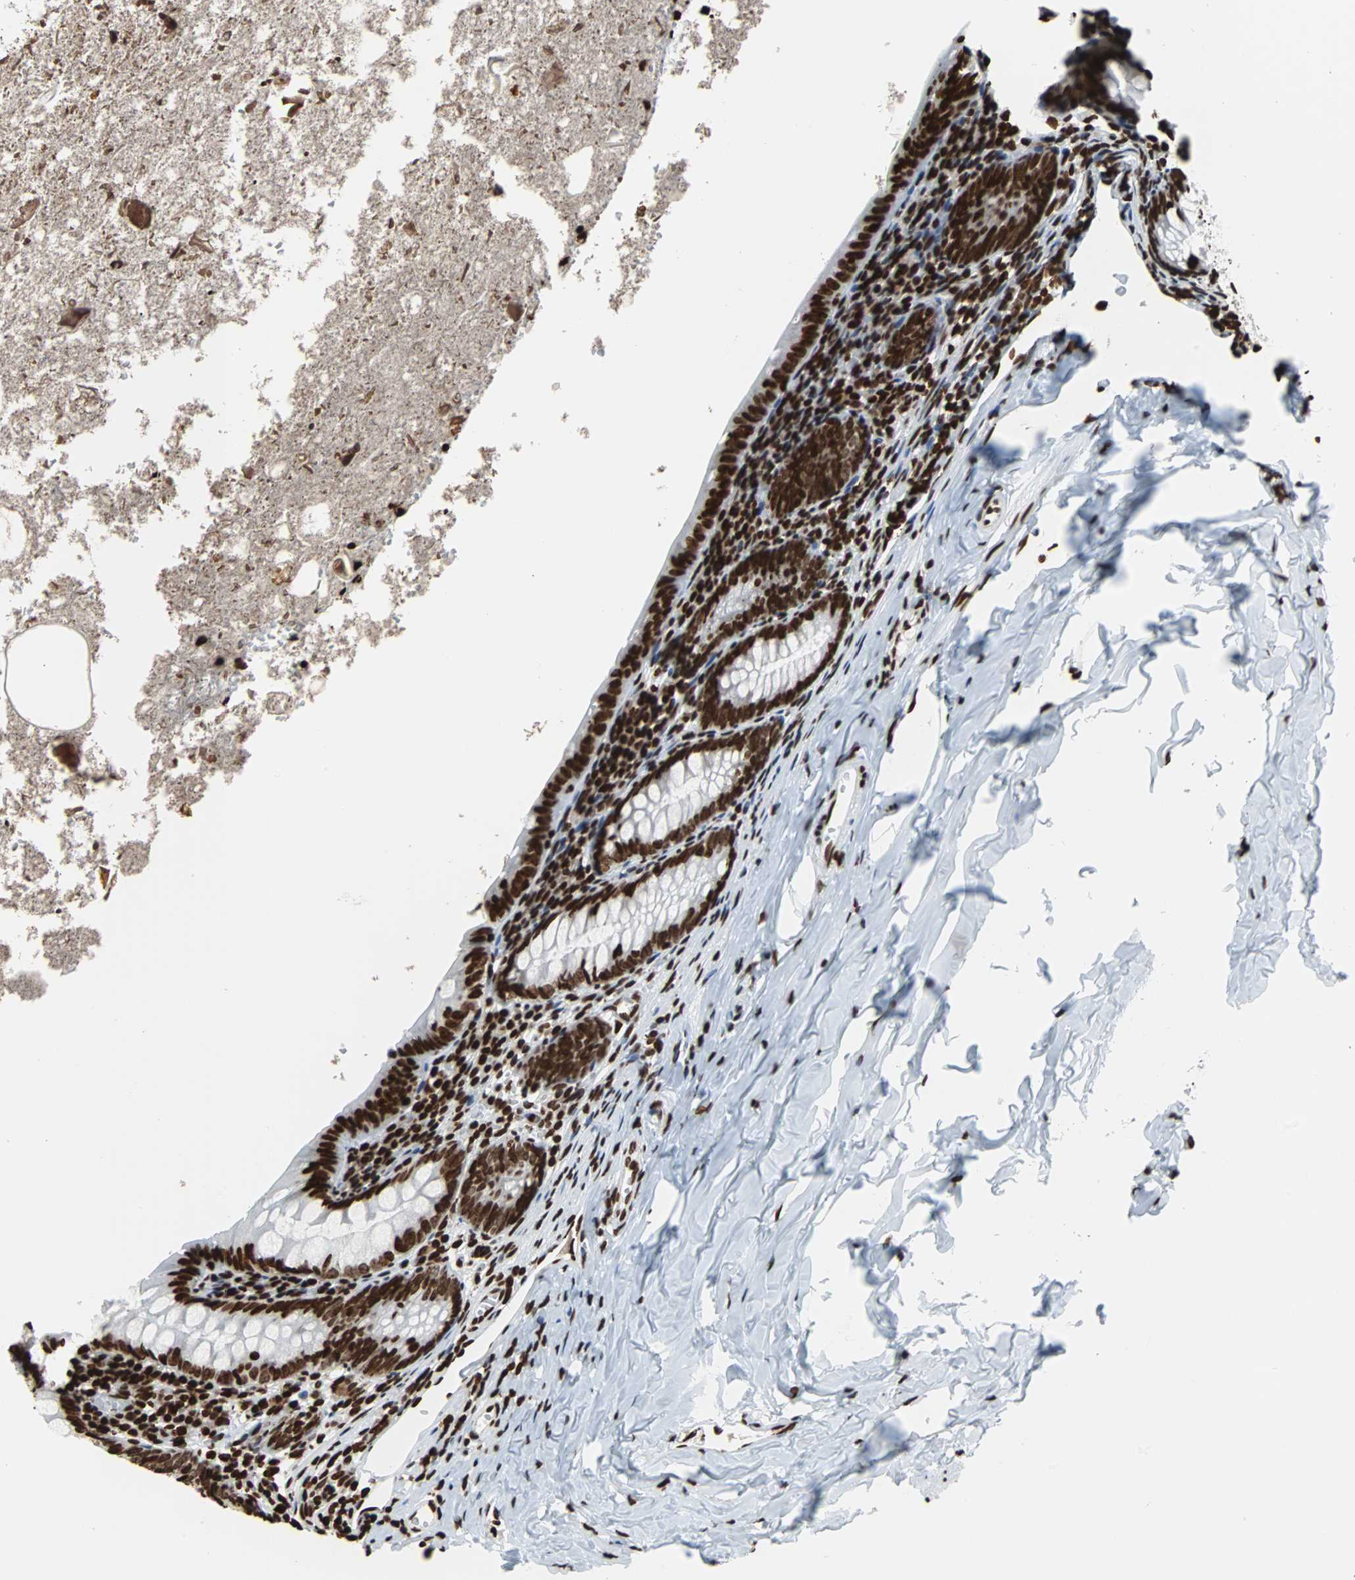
{"staining": {"intensity": "strong", "quantity": ">75%", "location": "nuclear"}, "tissue": "appendix", "cell_type": "Glandular cells", "image_type": "normal", "snomed": [{"axis": "morphology", "description": "Normal tissue, NOS"}, {"axis": "topography", "description": "Appendix"}], "caption": "Immunohistochemical staining of unremarkable human appendix shows strong nuclear protein positivity in approximately >75% of glandular cells.", "gene": "H2BC18", "patient": {"sex": "female", "age": 10}}